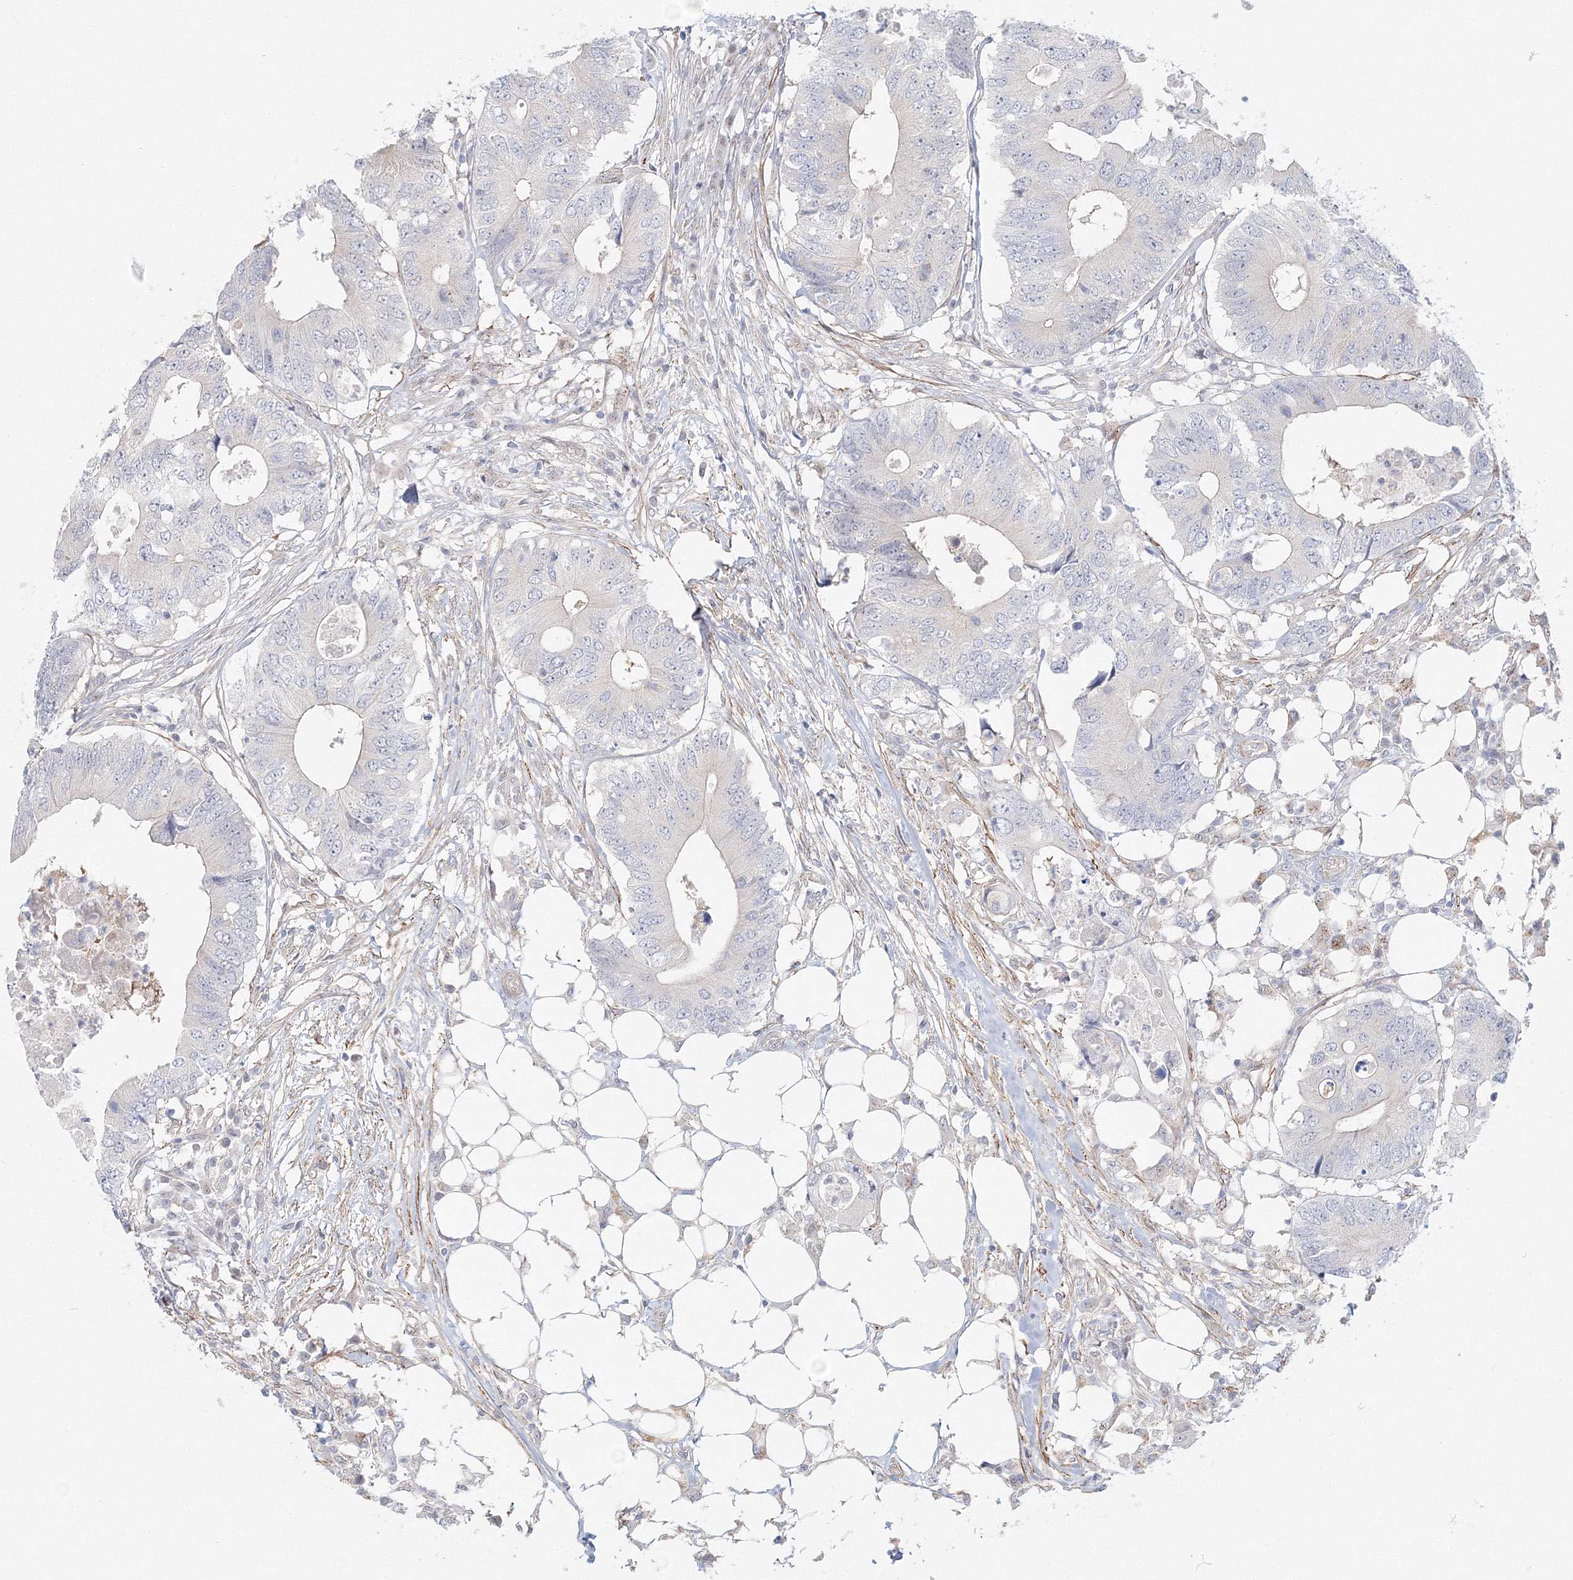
{"staining": {"intensity": "negative", "quantity": "none", "location": "none"}, "tissue": "colorectal cancer", "cell_type": "Tumor cells", "image_type": "cancer", "snomed": [{"axis": "morphology", "description": "Adenocarcinoma, NOS"}, {"axis": "topography", "description": "Colon"}], "caption": "The micrograph displays no significant positivity in tumor cells of colorectal adenocarcinoma.", "gene": "ARHGAP21", "patient": {"sex": "male", "age": 71}}